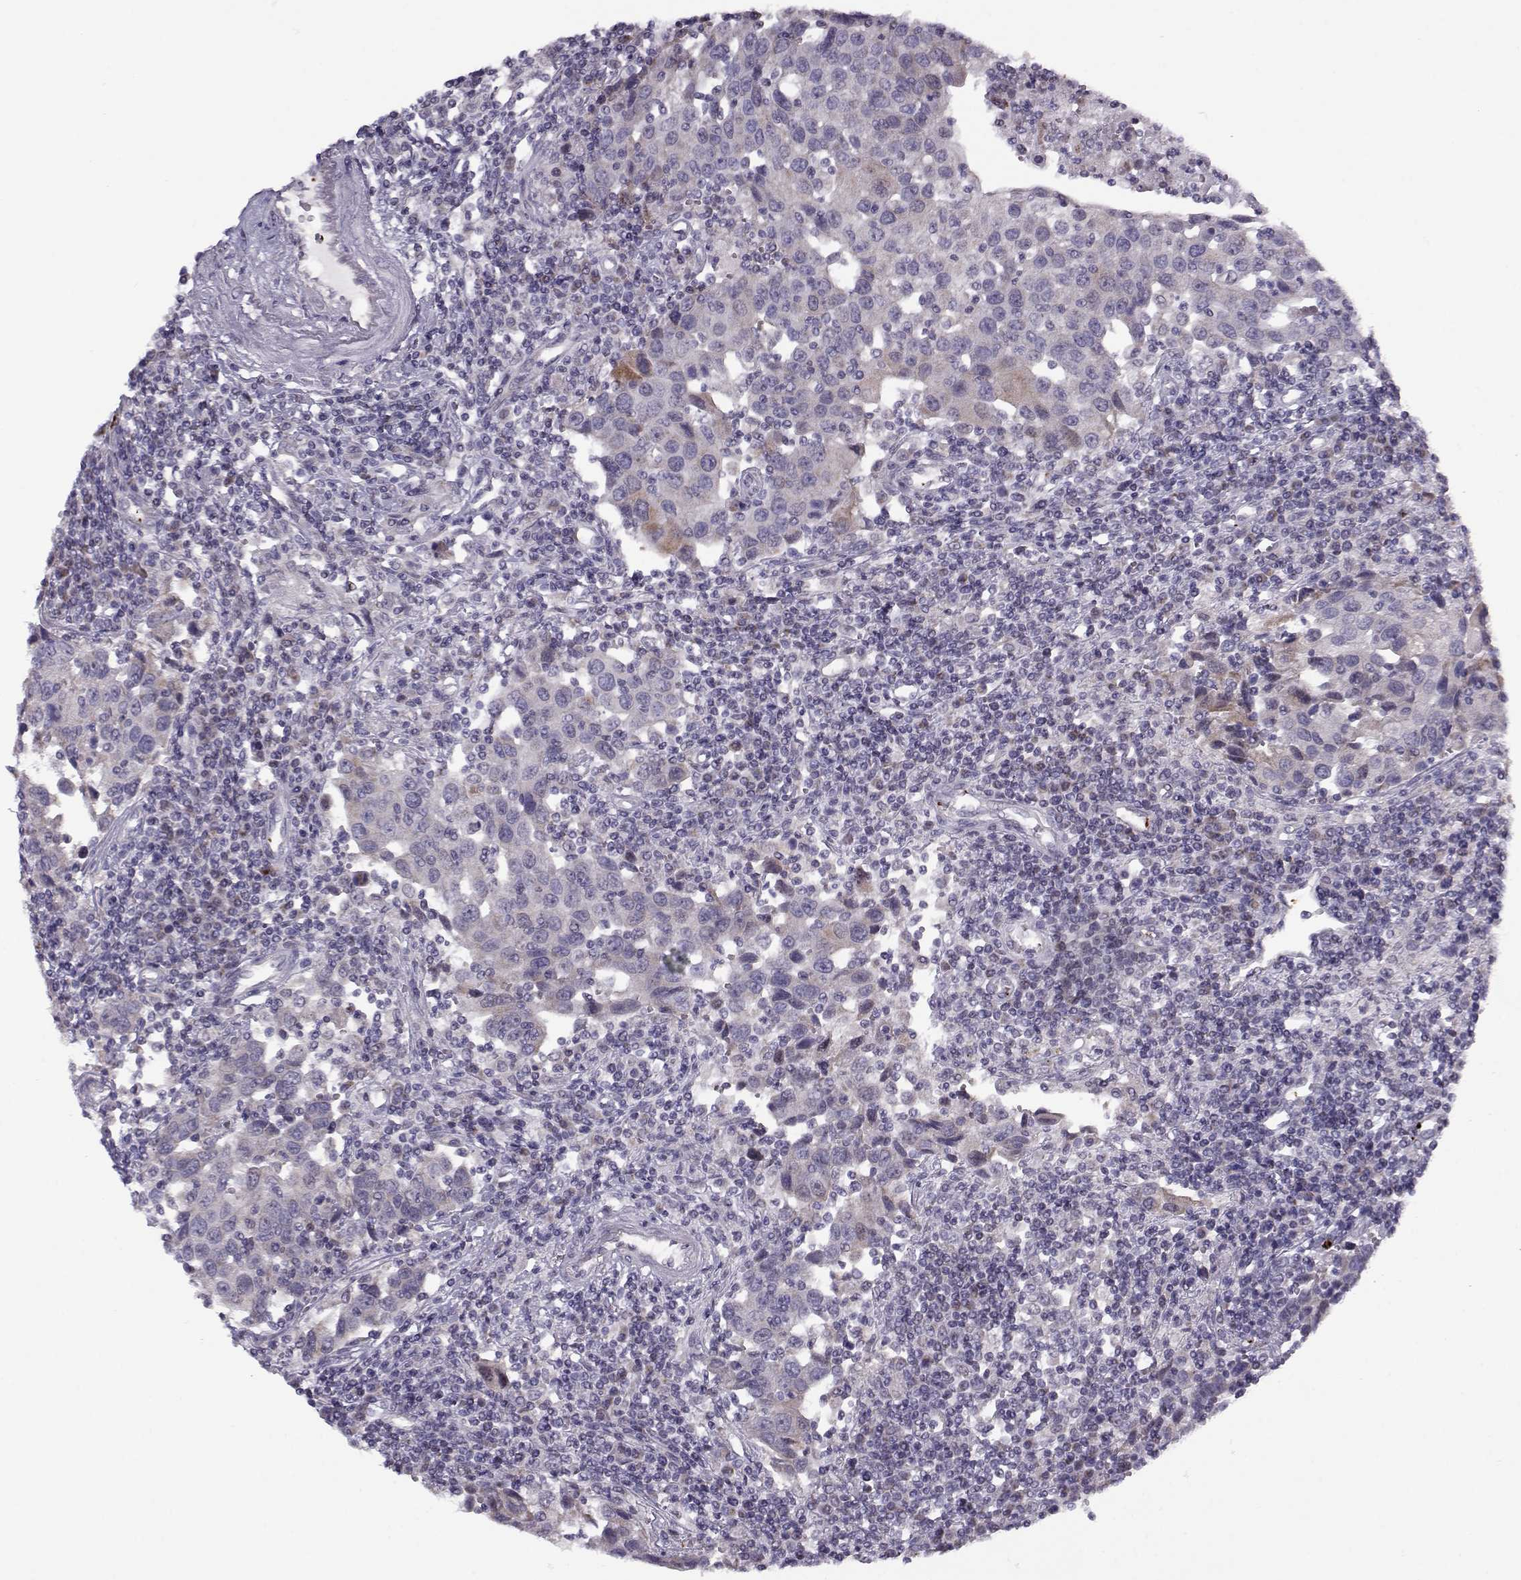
{"staining": {"intensity": "negative", "quantity": "none", "location": "none"}, "tissue": "urothelial cancer", "cell_type": "Tumor cells", "image_type": "cancer", "snomed": [{"axis": "morphology", "description": "Urothelial carcinoma, High grade"}, {"axis": "topography", "description": "Urinary bladder"}], "caption": "Human urothelial carcinoma (high-grade) stained for a protein using immunohistochemistry shows no expression in tumor cells.", "gene": "KLF17", "patient": {"sex": "female", "age": 85}}